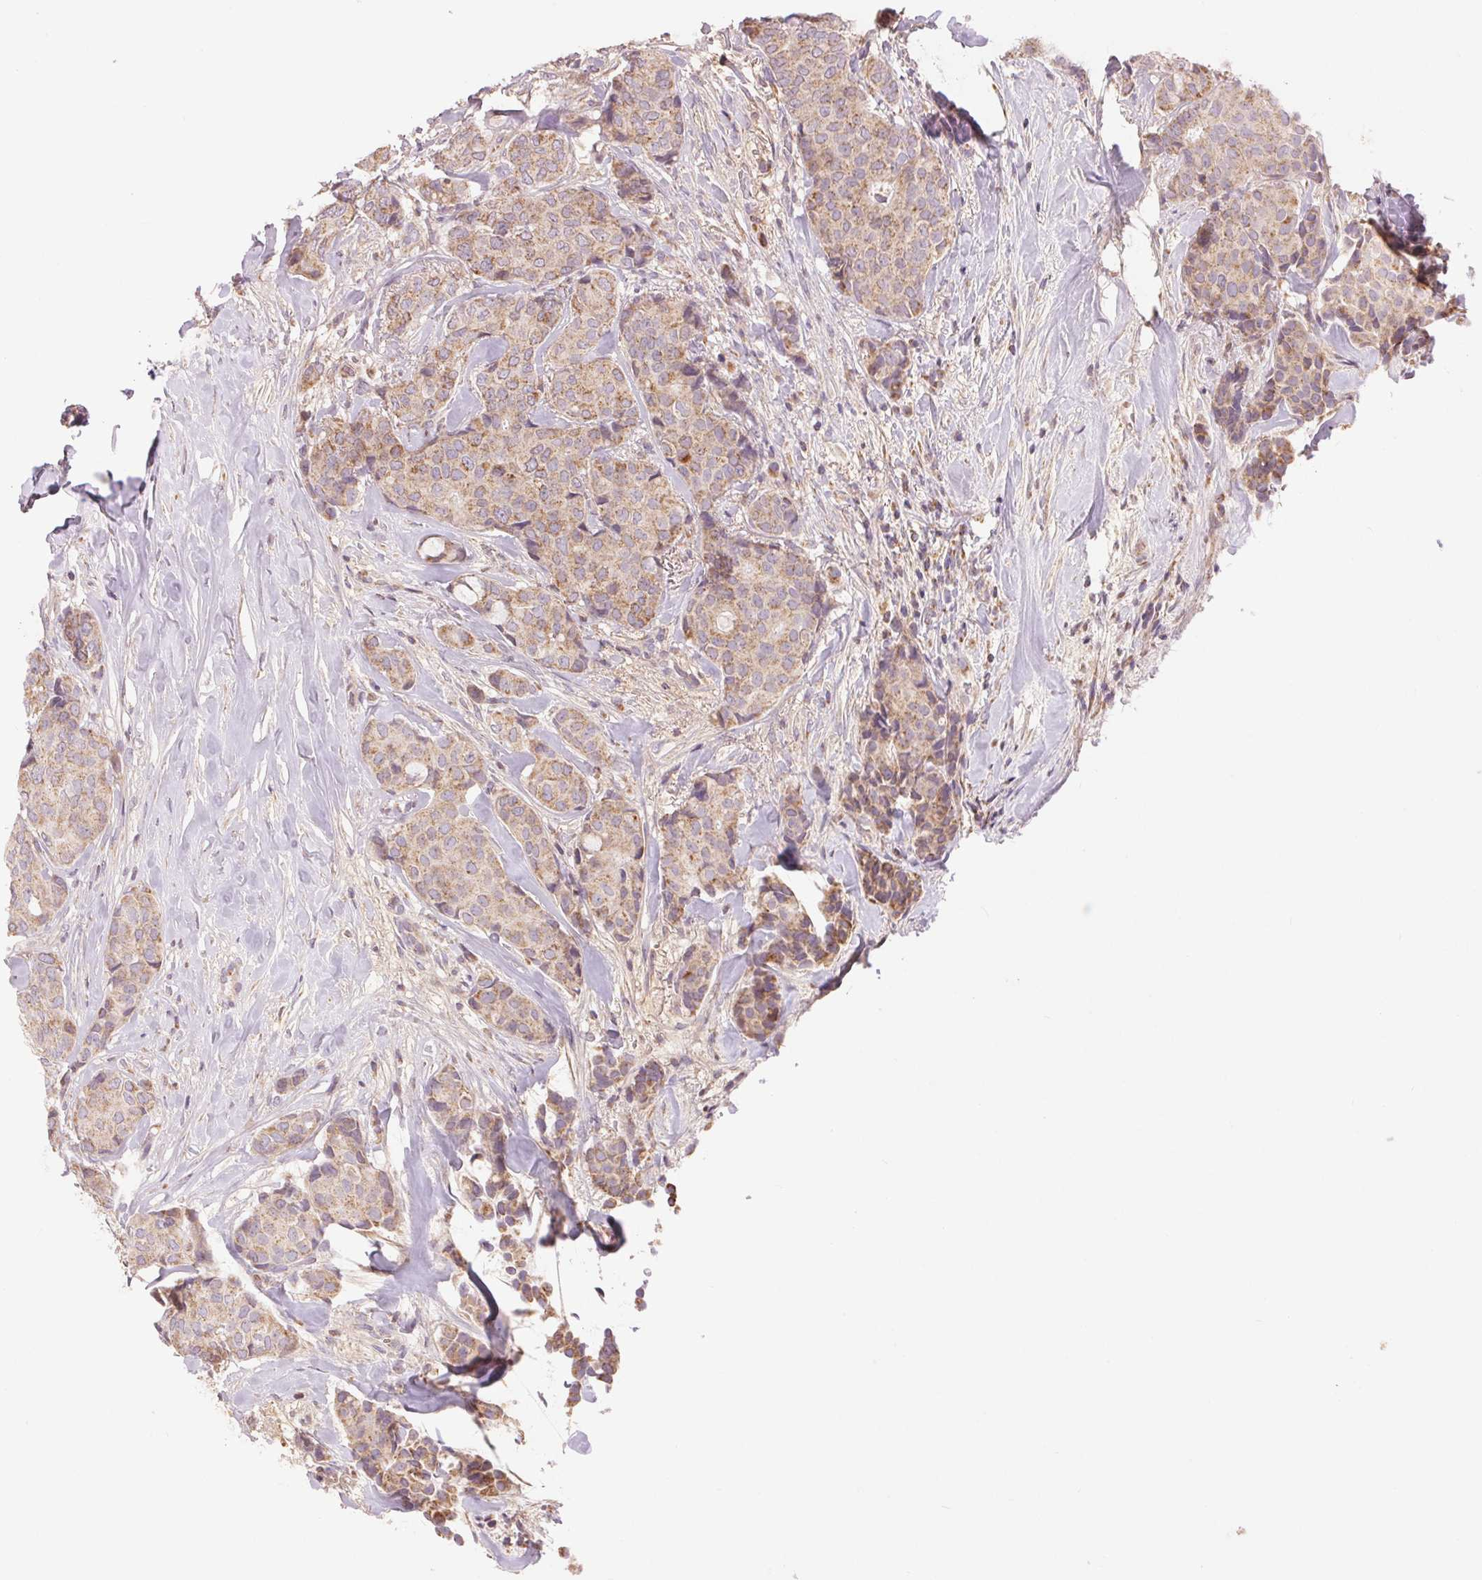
{"staining": {"intensity": "weak", "quantity": ">75%", "location": "cytoplasmic/membranous"}, "tissue": "breast cancer", "cell_type": "Tumor cells", "image_type": "cancer", "snomed": [{"axis": "morphology", "description": "Duct carcinoma"}, {"axis": "topography", "description": "Breast"}], "caption": "Breast intraductal carcinoma stained with DAB immunohistochemistry (IHC) reveals low levels of weak cytoplasmic/membranous staining in about >75% of tumor cells. Nuclei are stained in blue.", "gene": "DGUOK", "patient": {"sex": "female", "age": 75}}